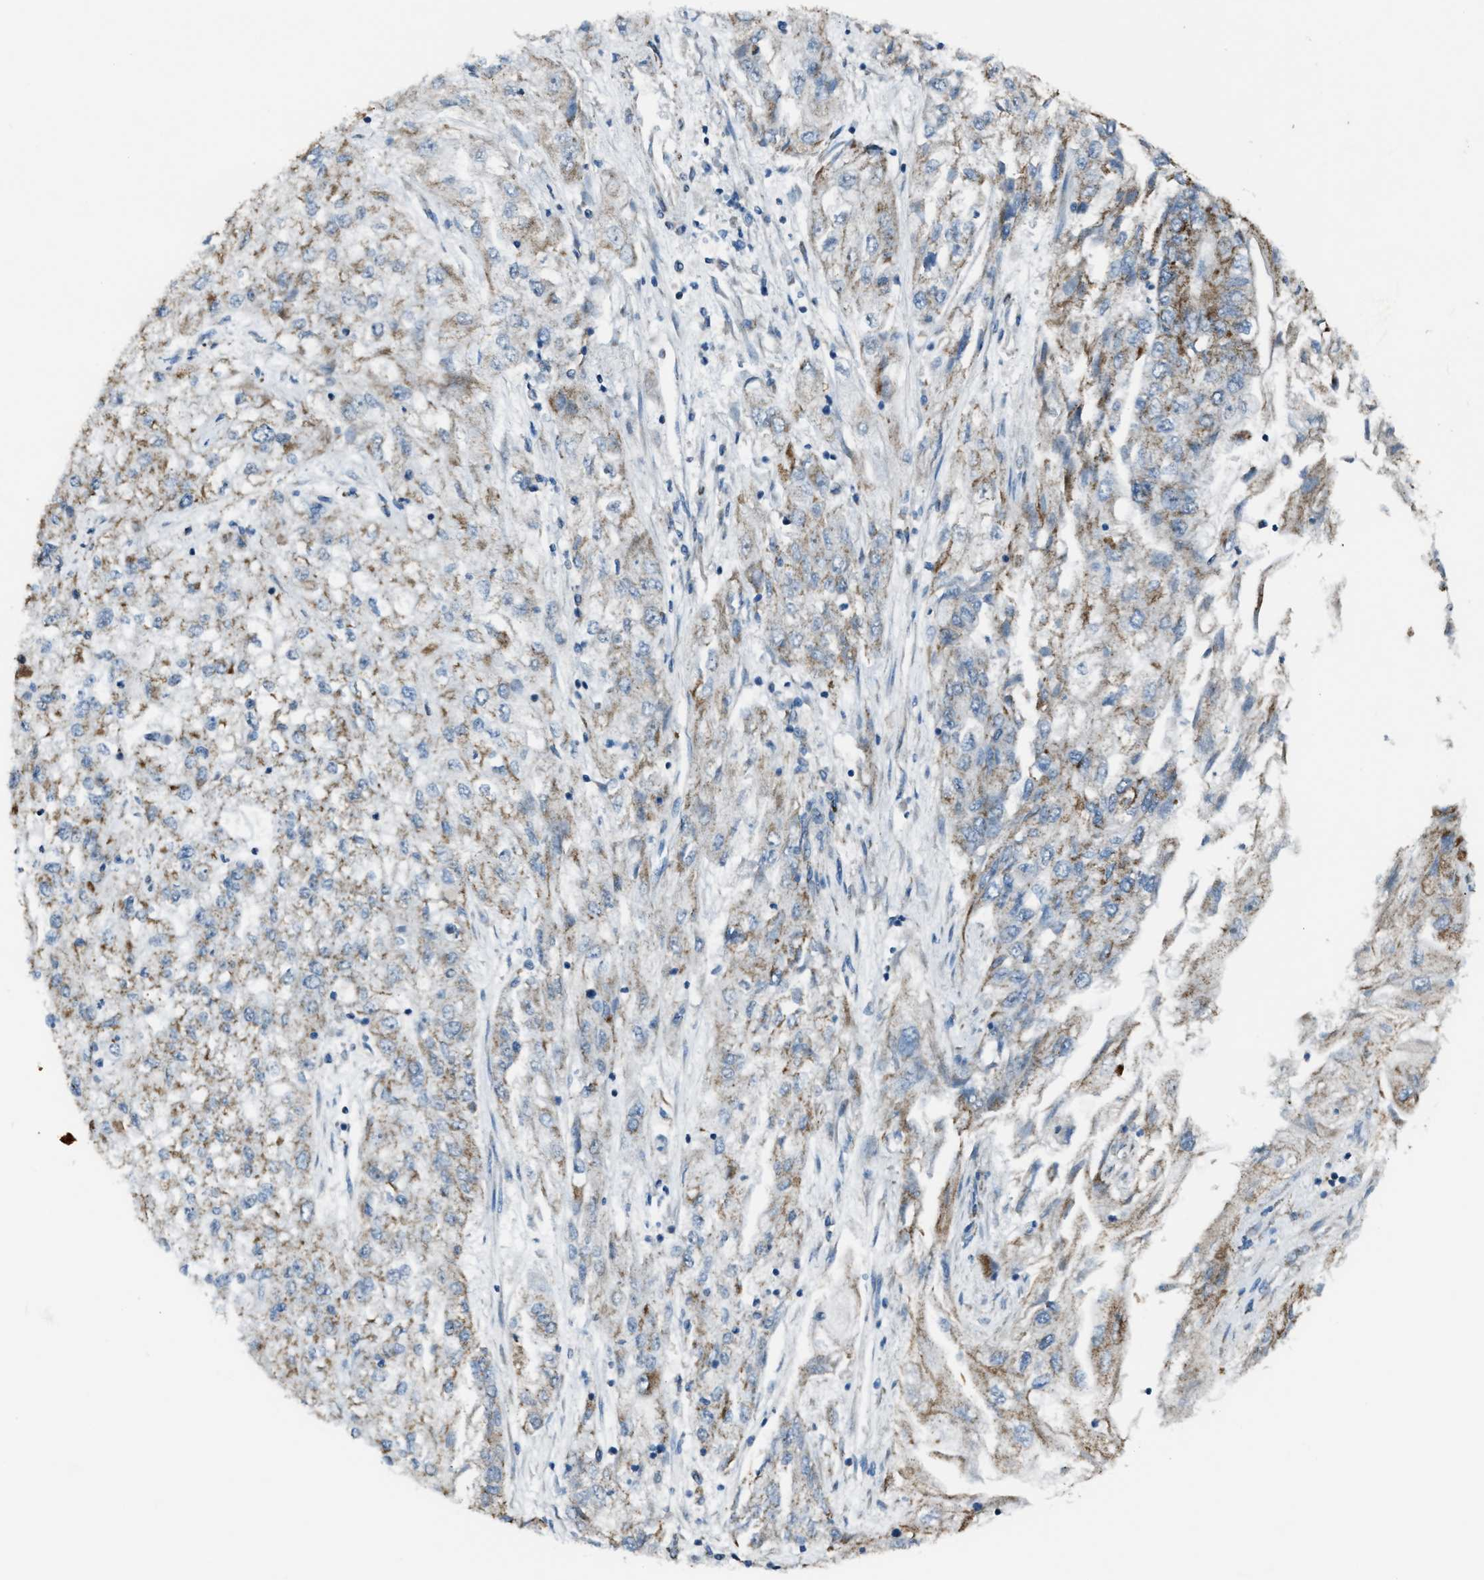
{"staining": {"intensity": "weak", "quantity": ">75%", "location": "cytoplasmic/membranous"}, "tissue": "endometrial cancer", "cell_type": "Tumor cells", "image_type": "cancer", "snomed": [{"axis": "morphology", "description": "Adenocarcinoma, NOS"}, {"axis": "topography", "description": "Endometrium"}], "caption": "About >75% of tumor cells in human endometrial cancer show weak cytoplasmic/membranous protein expression as visualized by brown immunohistochemical staining.", "gene": "CHN2", "patient": {"sex": "female", "age": 49}}